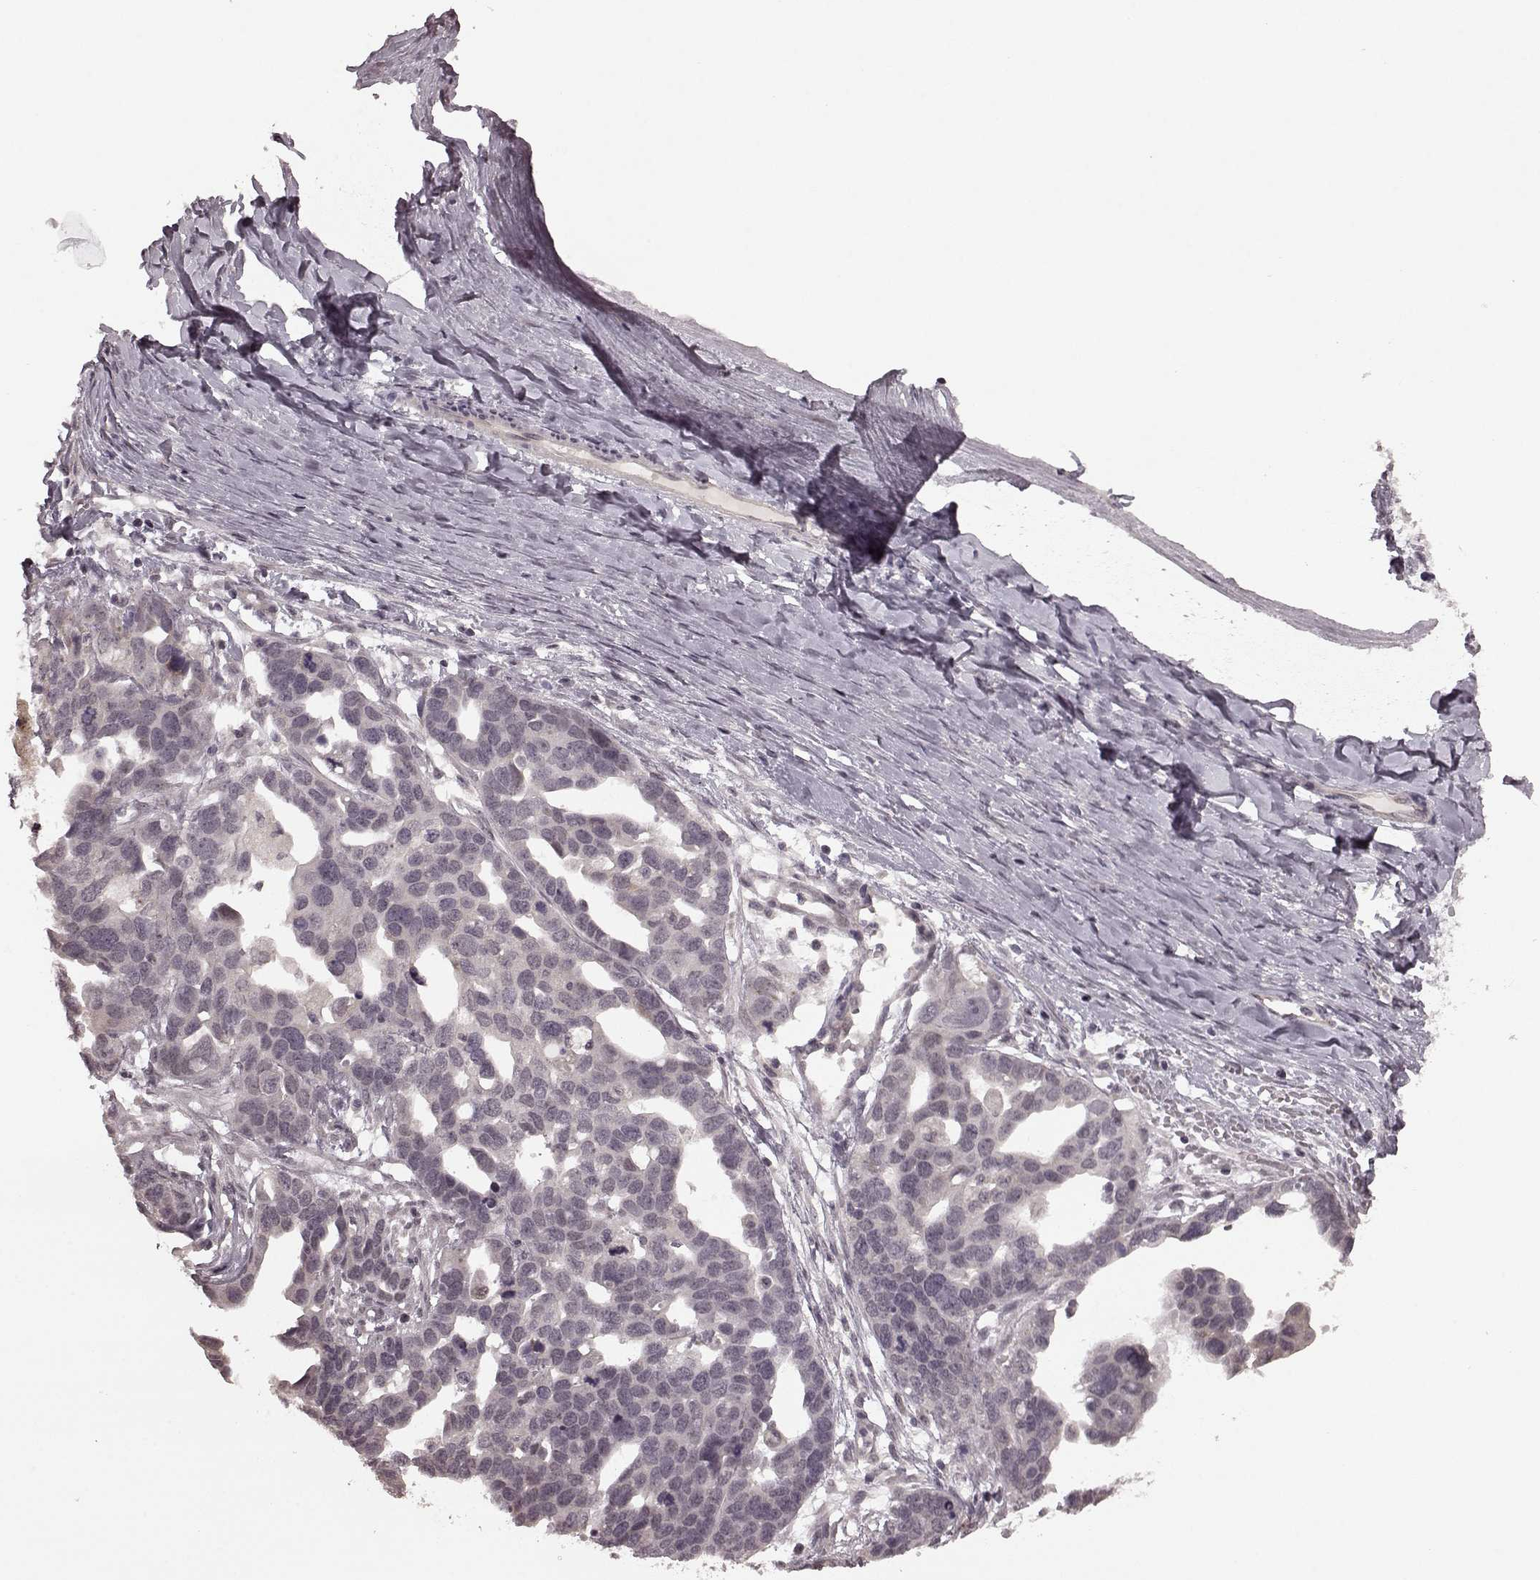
{"staining": {"intensity": "negative", "quantity": "none", "location": "none"}, "tissue": "ovarian cancer", "cell_type": "Tumor cells", "image_type": "cancer", "snomed": [{"axis": "morphology", "description": "Cystadenocarcinoma, serous, NOS"}, {"axis": "topography", "description": "Ovary"}], "caption": "This is an immunohistochemistry photomicrograph of human ovarian cancer. There is no staining in tumor cells.", "gene": "PLCB4", "patient": {"sex": "female", "age": 54}}